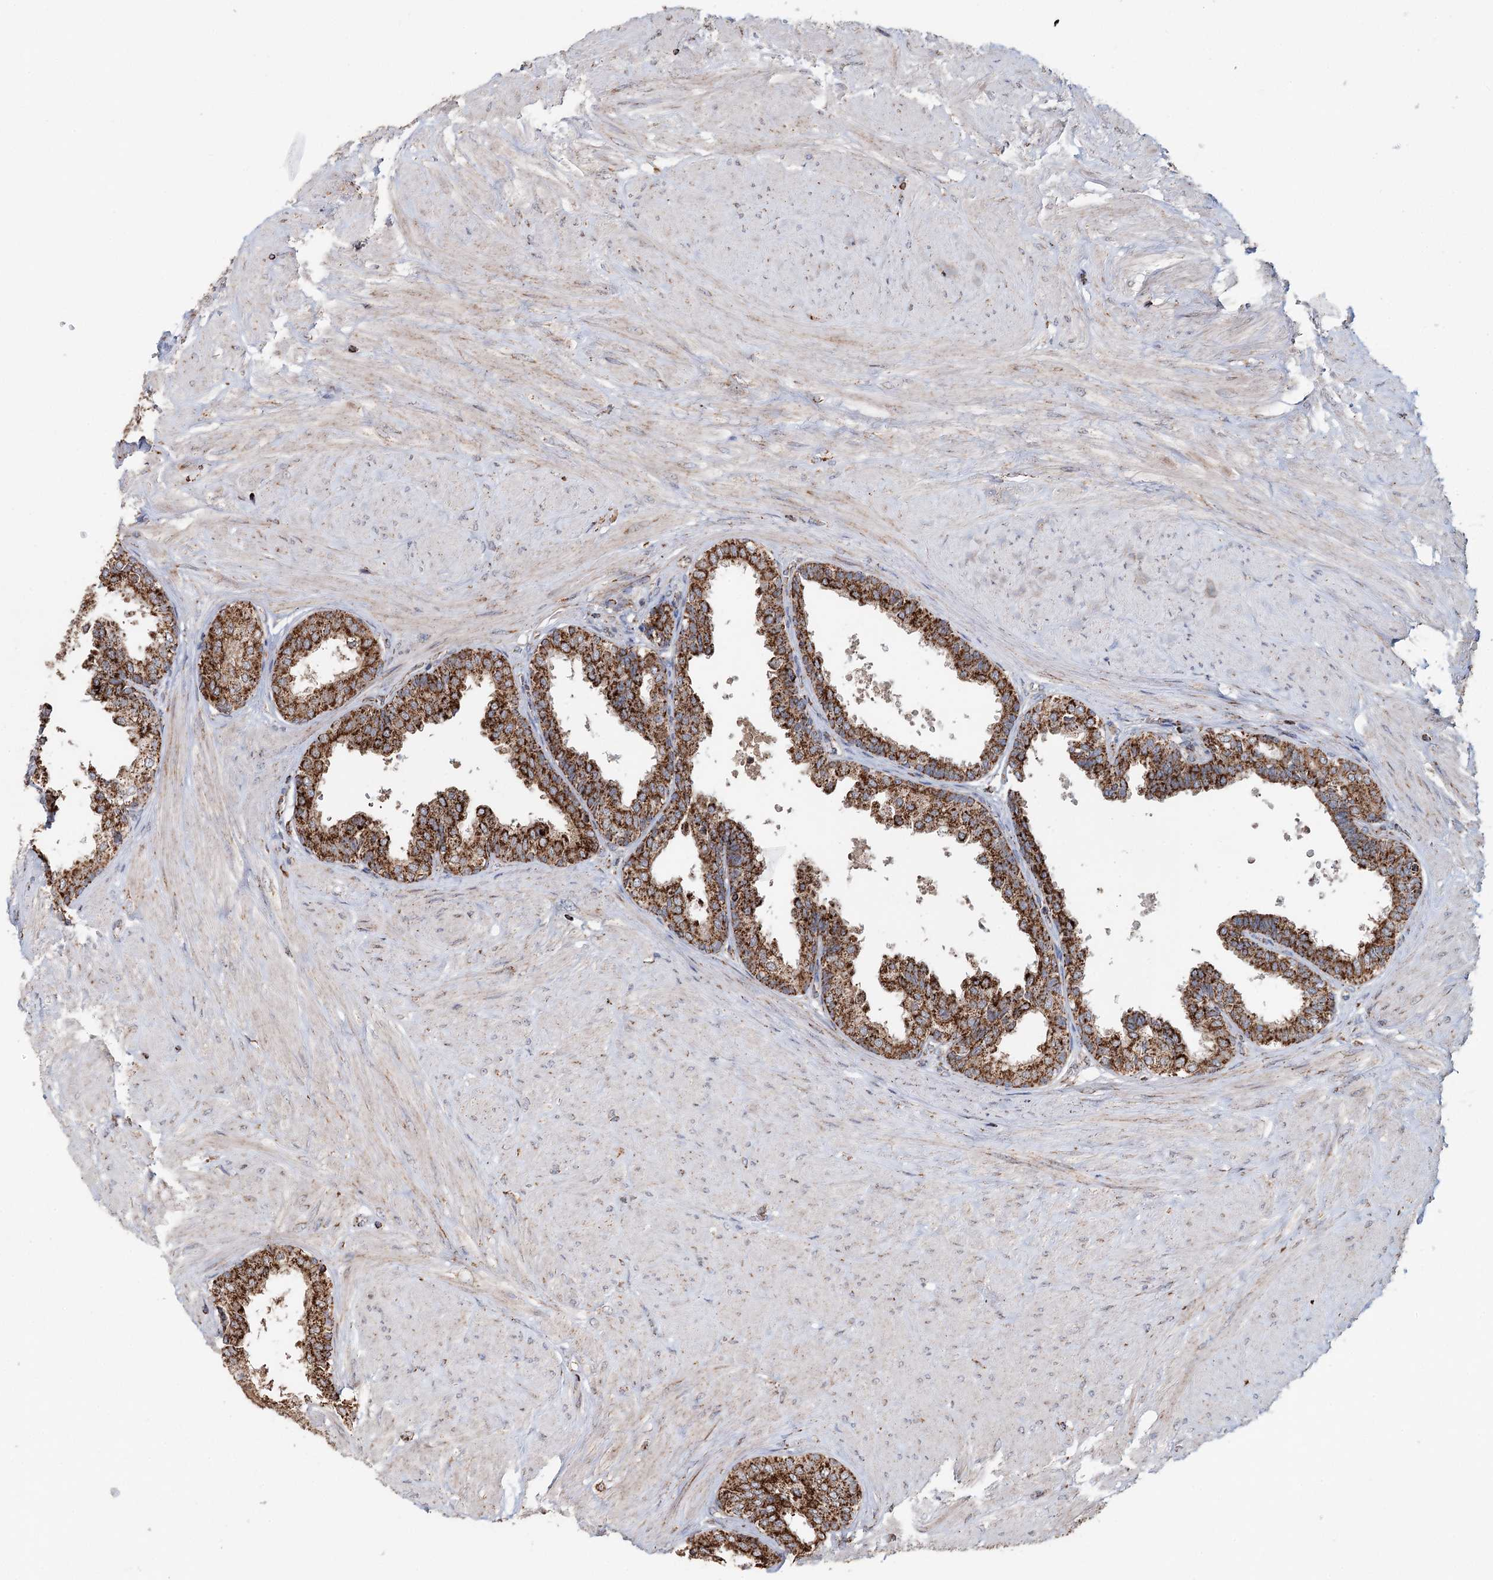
{"staining": {"intensity": "strong", "quantity": ">75%", "location": "cytoplasmic/membranous"}, "tissue": "prostate", "cell_type": "Glandular cells", "image_type": "normal", "snomed": [{"axis": "morphology", "description": "Normal tissue, NOS"}, {"axis": "topography", "description": "Prostate"}], "caption": "Immunohistochemistry (DAB) staining of normal human prostate demonstrates strong cytoplasmic/membranous protein staining in about >75% of glandular cells.", "gene": "APH1A", "patient": {"sex": "male", "age": 48}}